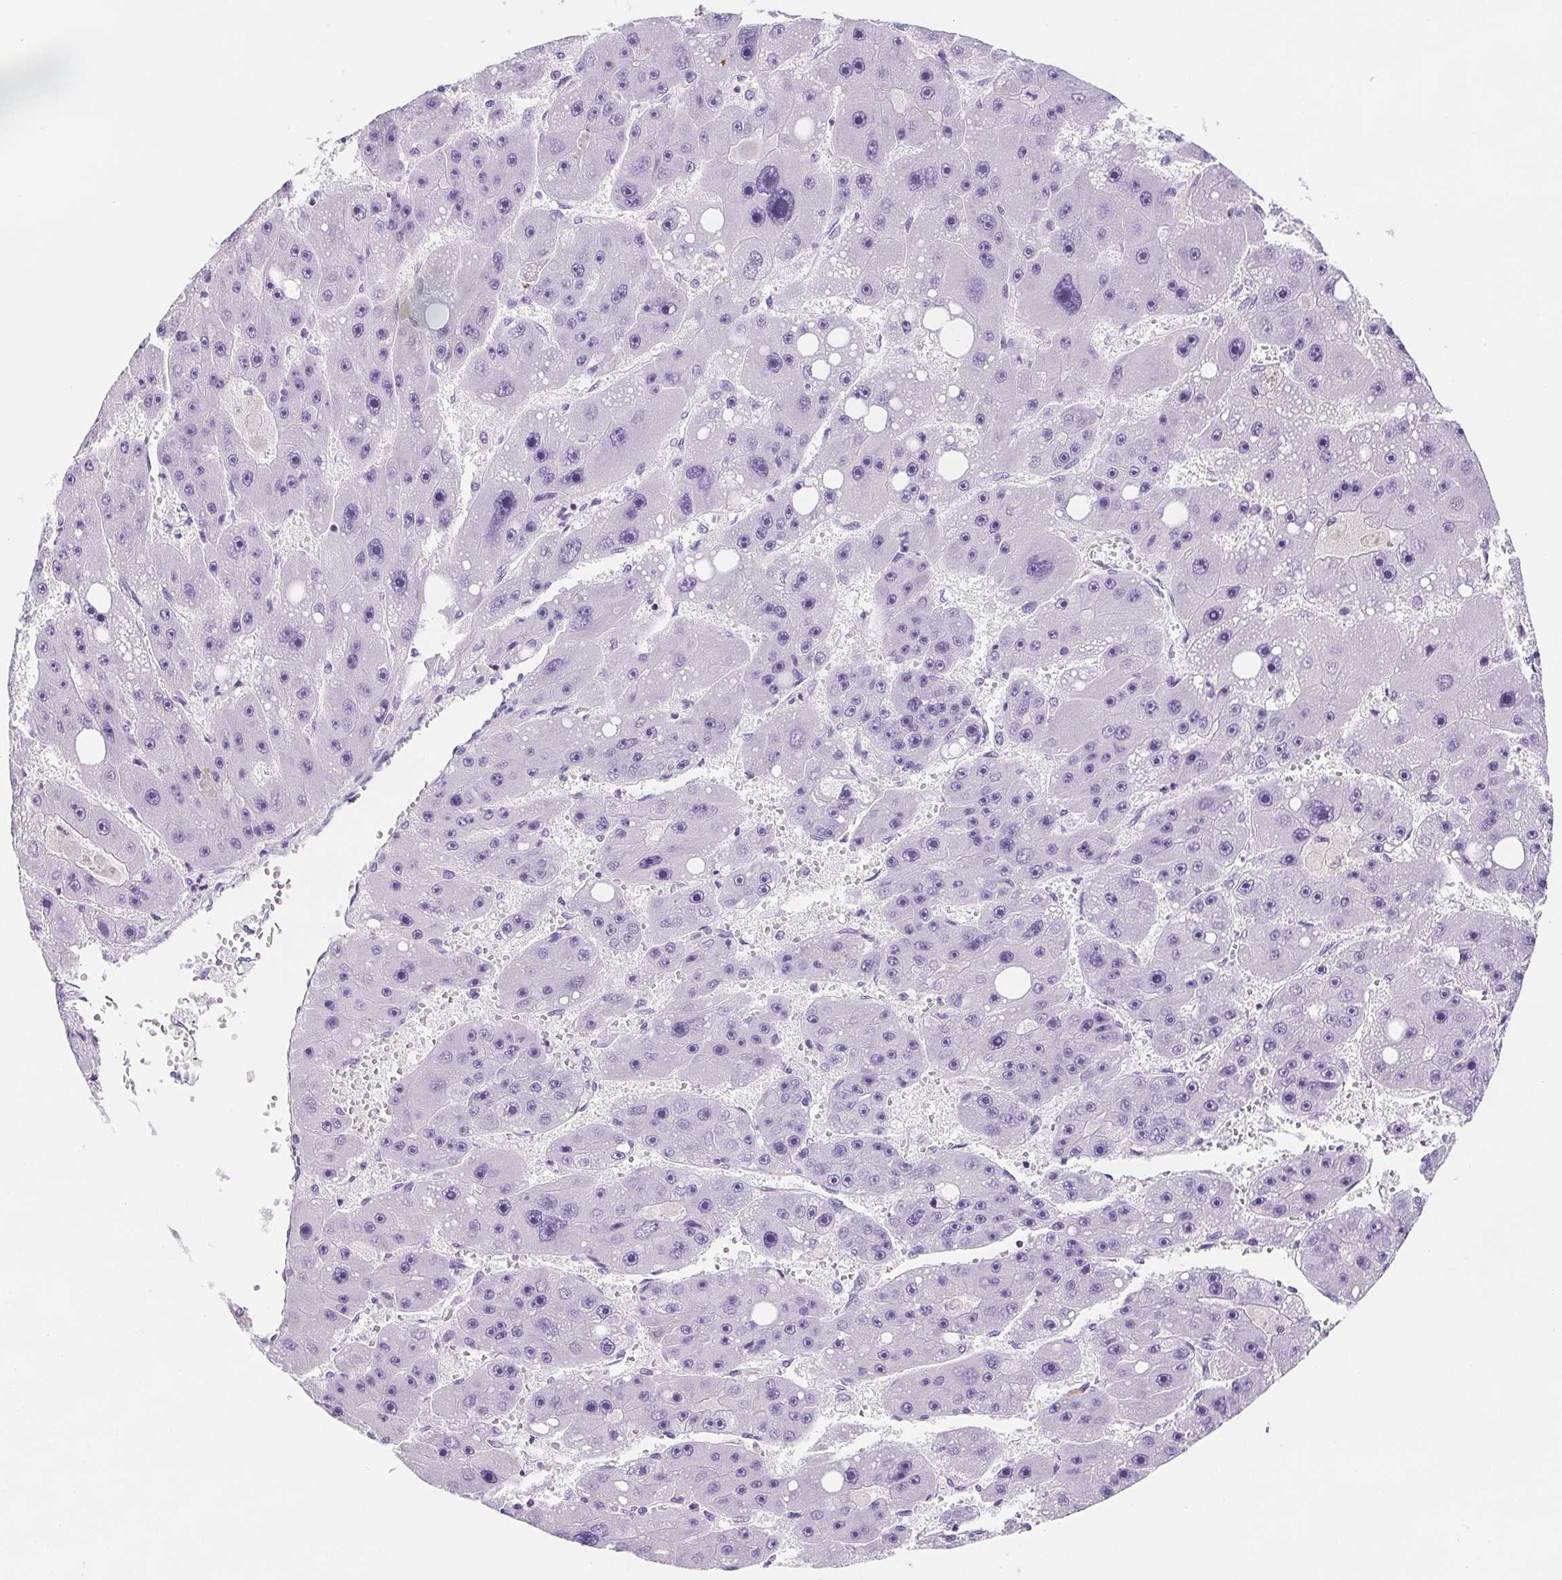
{"staining": {"intensity": "negative", "quantity": "none", "location": "none"}, "tissue": "liver cancer", "cell_type": "Tumor cells", "image_type": "cancer", "snomed": [{"axis": "morphology", "description": "Carcinoma, Hepatocellular, NOS"}, {"axis": "topography", "description": "Liver"}], "caption": "Tumor cells show no significant staining in liver cancer (hepatocellular carcinoma).", "gene": "BEND2", "patient": {"sex": "female", "age": 61}}